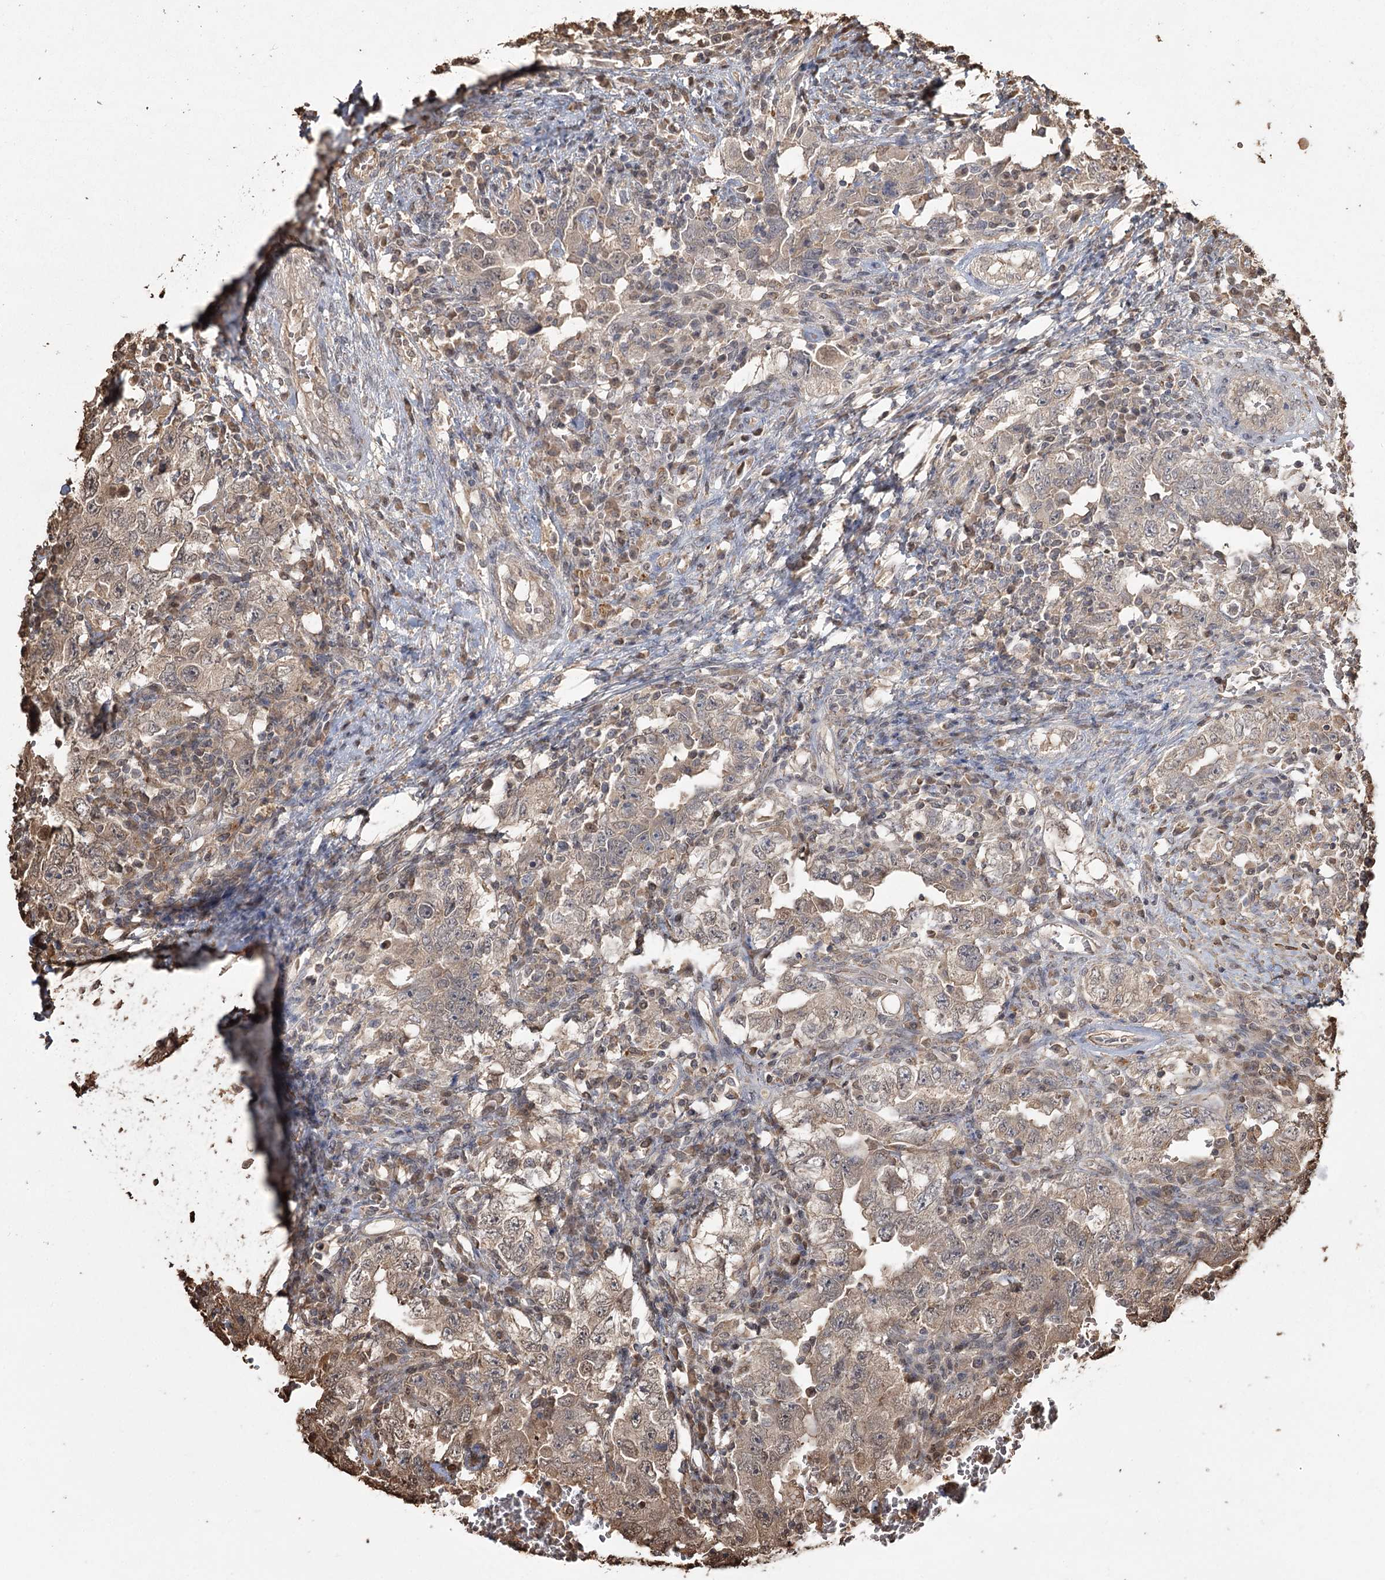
{"staining": {"intensity": "weak", "quantity": "<25%", "location": "cytoplasmic/membranous"}, "tissue": "testis cancer", "cell_type": "Tumor cells", "image_type": "cancer", "snomed": [{"axis": "morphology", "description": "Carcinoma, Embryonal, NOS"}, {"axis": "topography", "description": "Testis"}], "caption": "Immunohistochemistry of testis embryonal carcinoma shows no expression in tumor cells.", "gene": "PLCH1", "patient": {"sex": "male", "age": 26}}